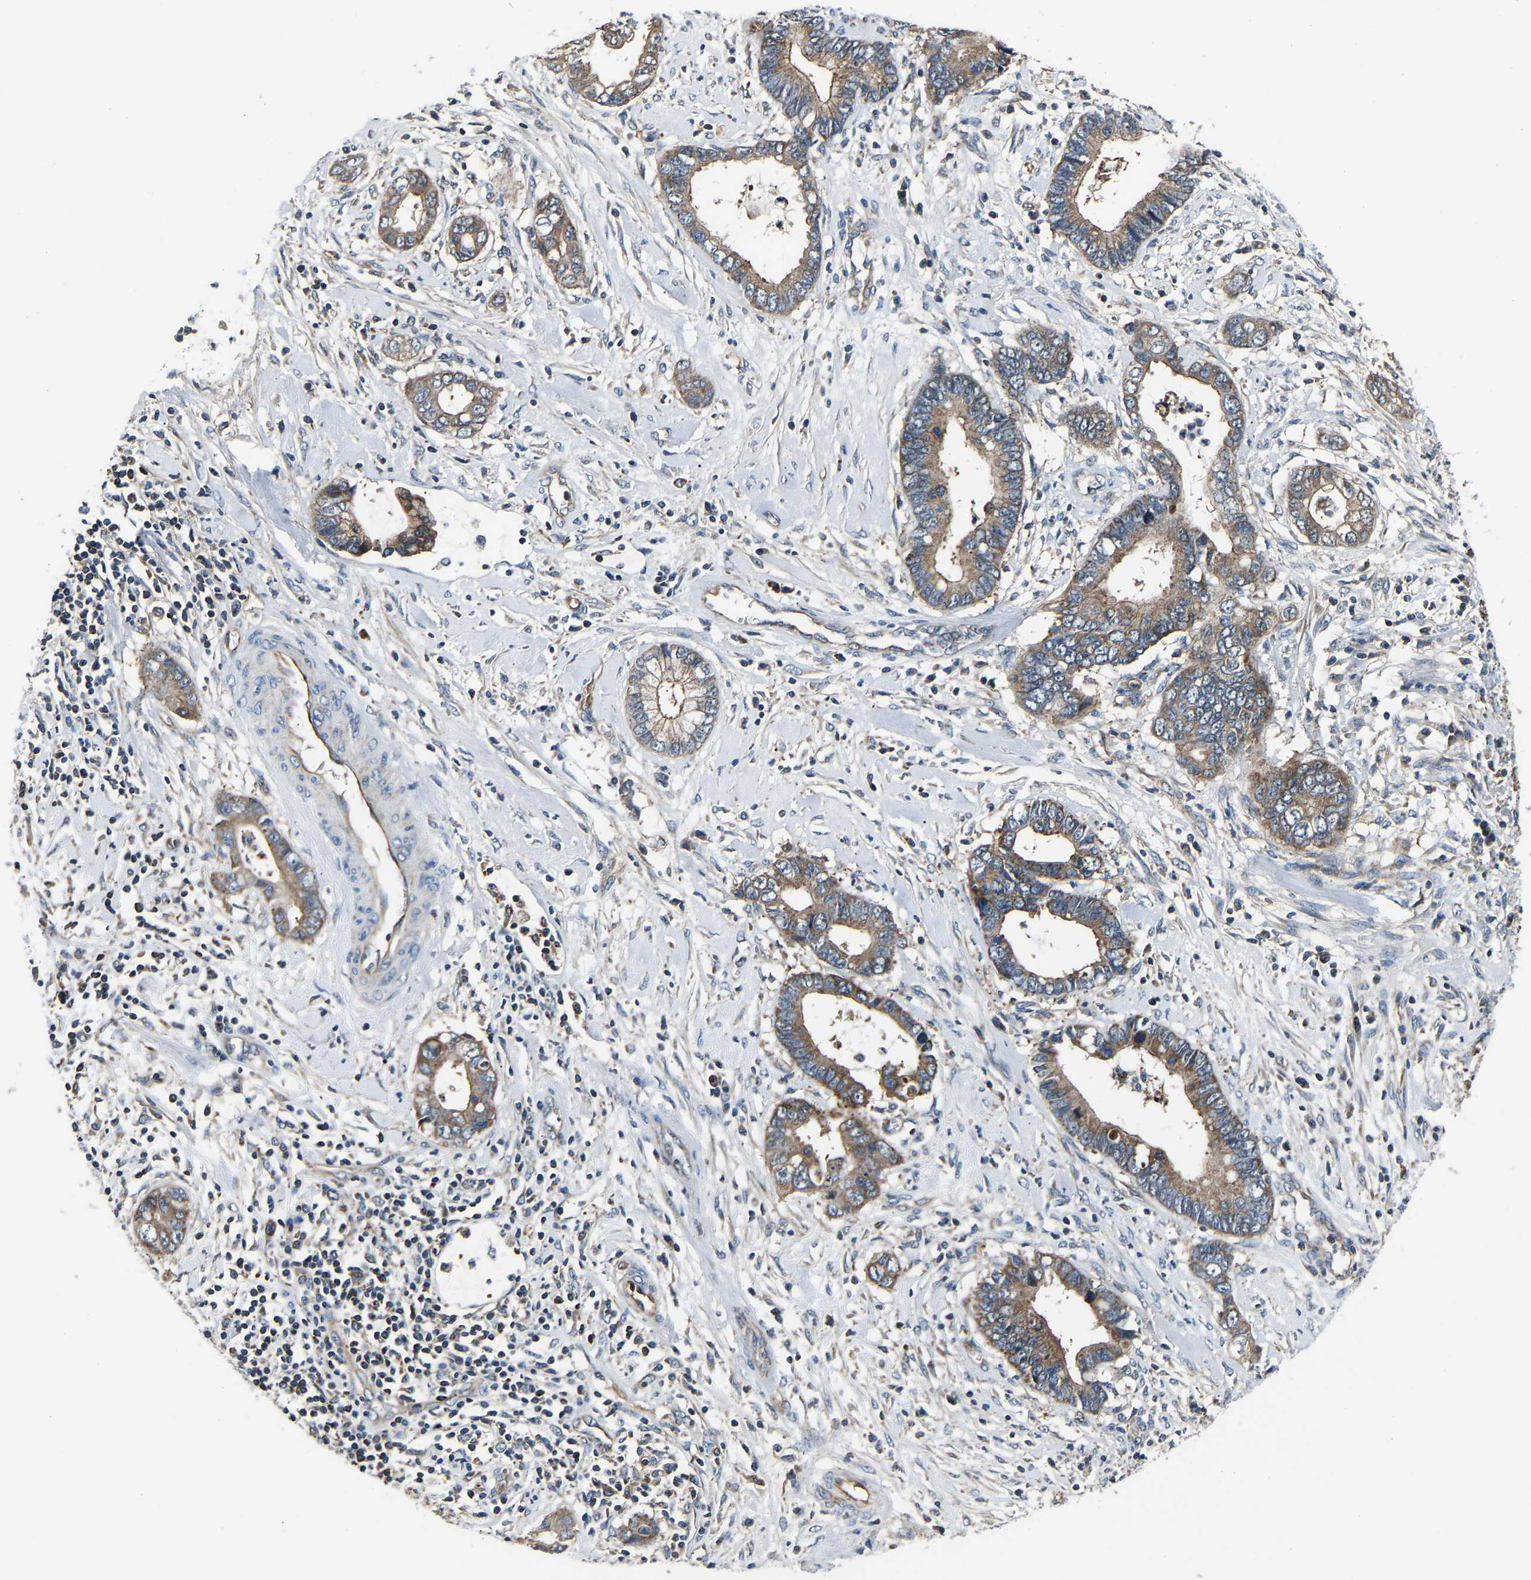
{"staining": {"intensity": "moderate", "quantity": ">75%", "location": "cytoplasmic/membranous"}, "tissue": "cervical cancer", "cell_type": "Tumor cells", "image_type": "cancer", "snomed": [{"axis": "morphology", "description": "Adenocarcinoma, NOS"}, {"axis": "topography", "description": "Cervix"}], "caption": "Adenocarcinoma (cervical) stained with a brown dye displays moderate cytoplasmic/membranous positive staining in about >75% of tumor cells.", "gene": "GGCT", "patient": {"sex": "female", "age": 44}}